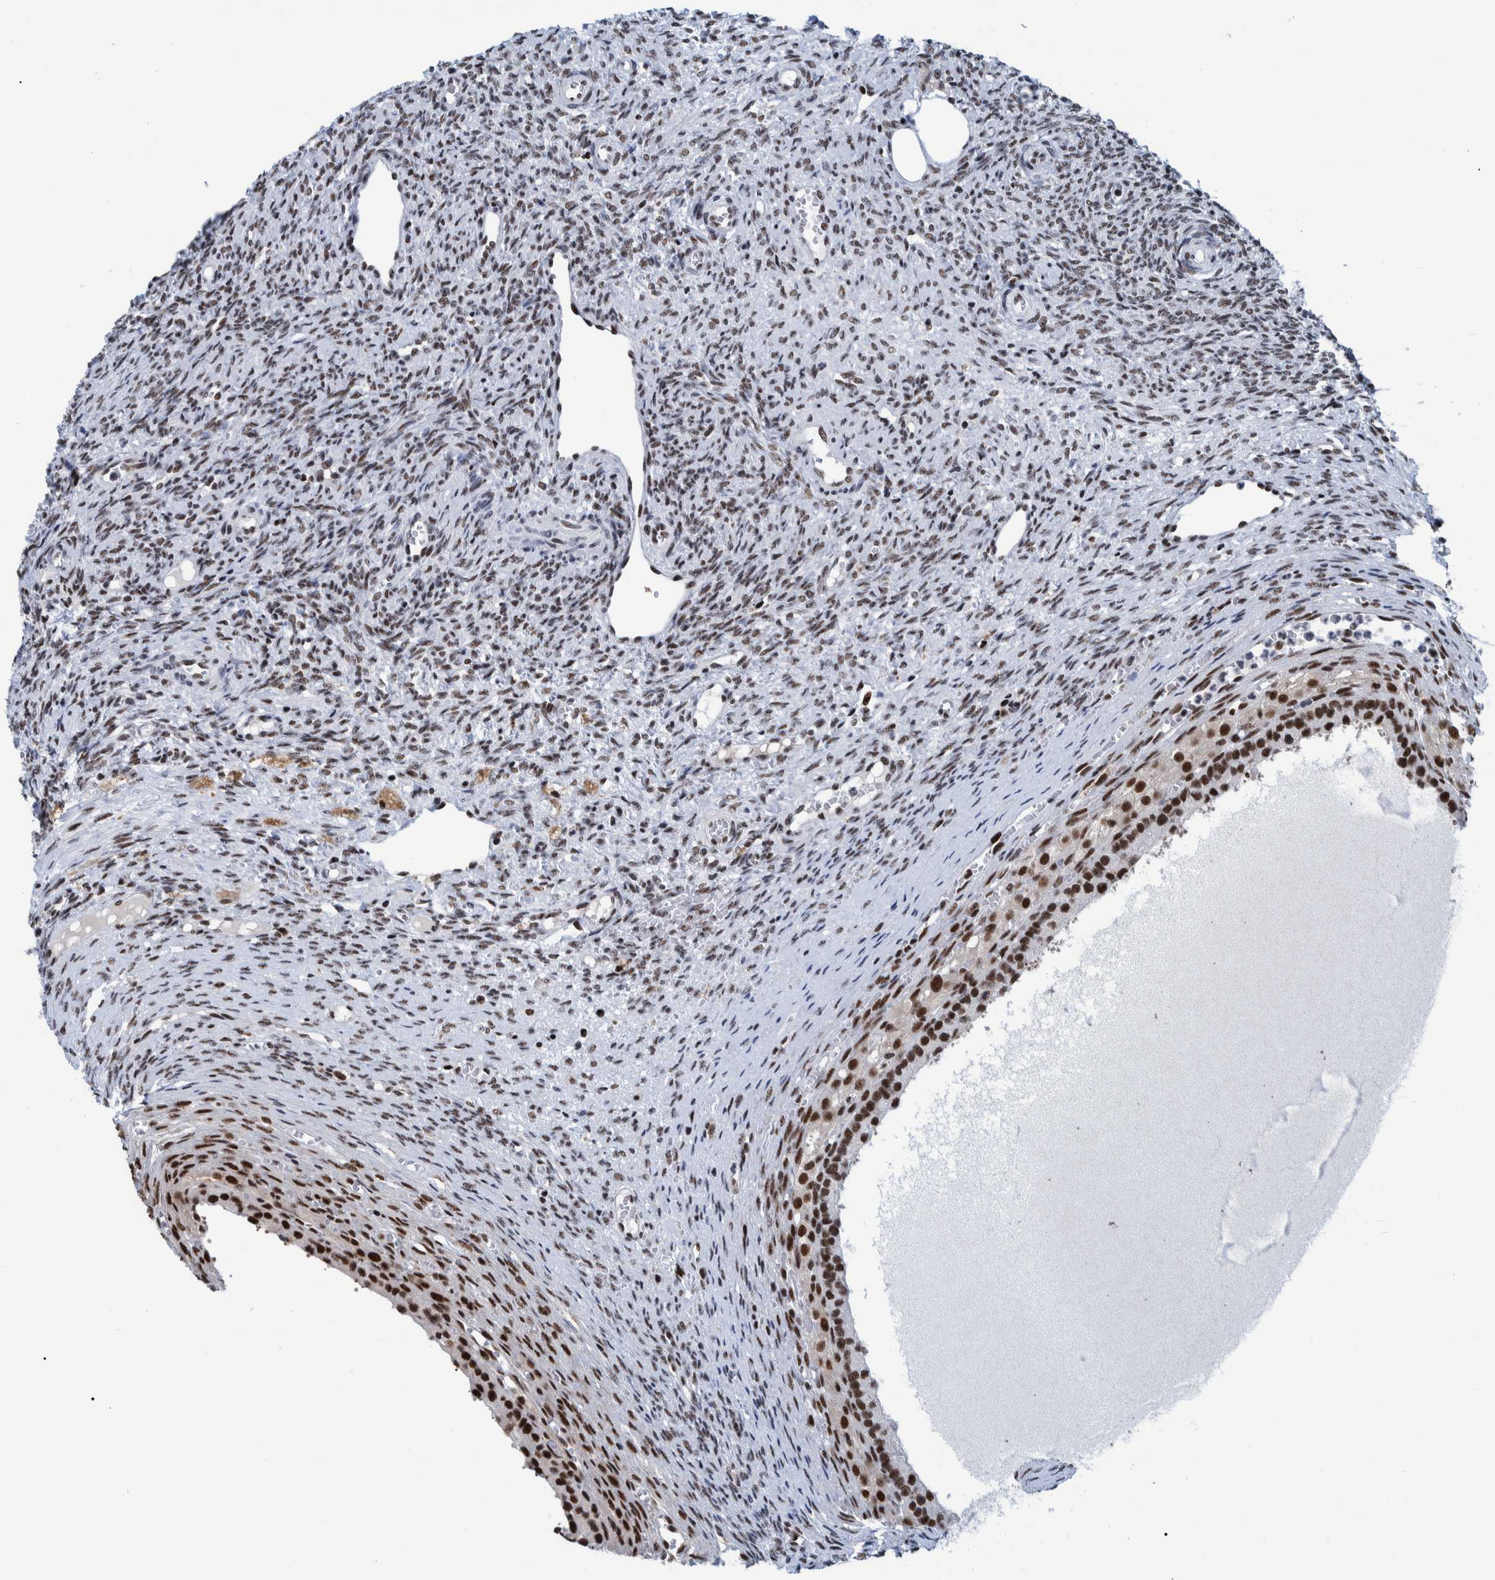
{"staining": {"intensity": "strong", "quantity": ">75%", "location": "nuclear"}, "tissue": "ovary", "cell_type": "Follicle cells", "image_type": "normal", "snomed": [{"axis": "morphology", "description": "Normal tissue, NOS"}, {"axis": "topography", "description": "Ovary"}], "caption": "Protein staining displays strong nuclear staining in approximately >75% of follicle cells in unremarkable ovary.", "gene": "EFTUD2", "patient": {"sex": "female", "age": 41}}